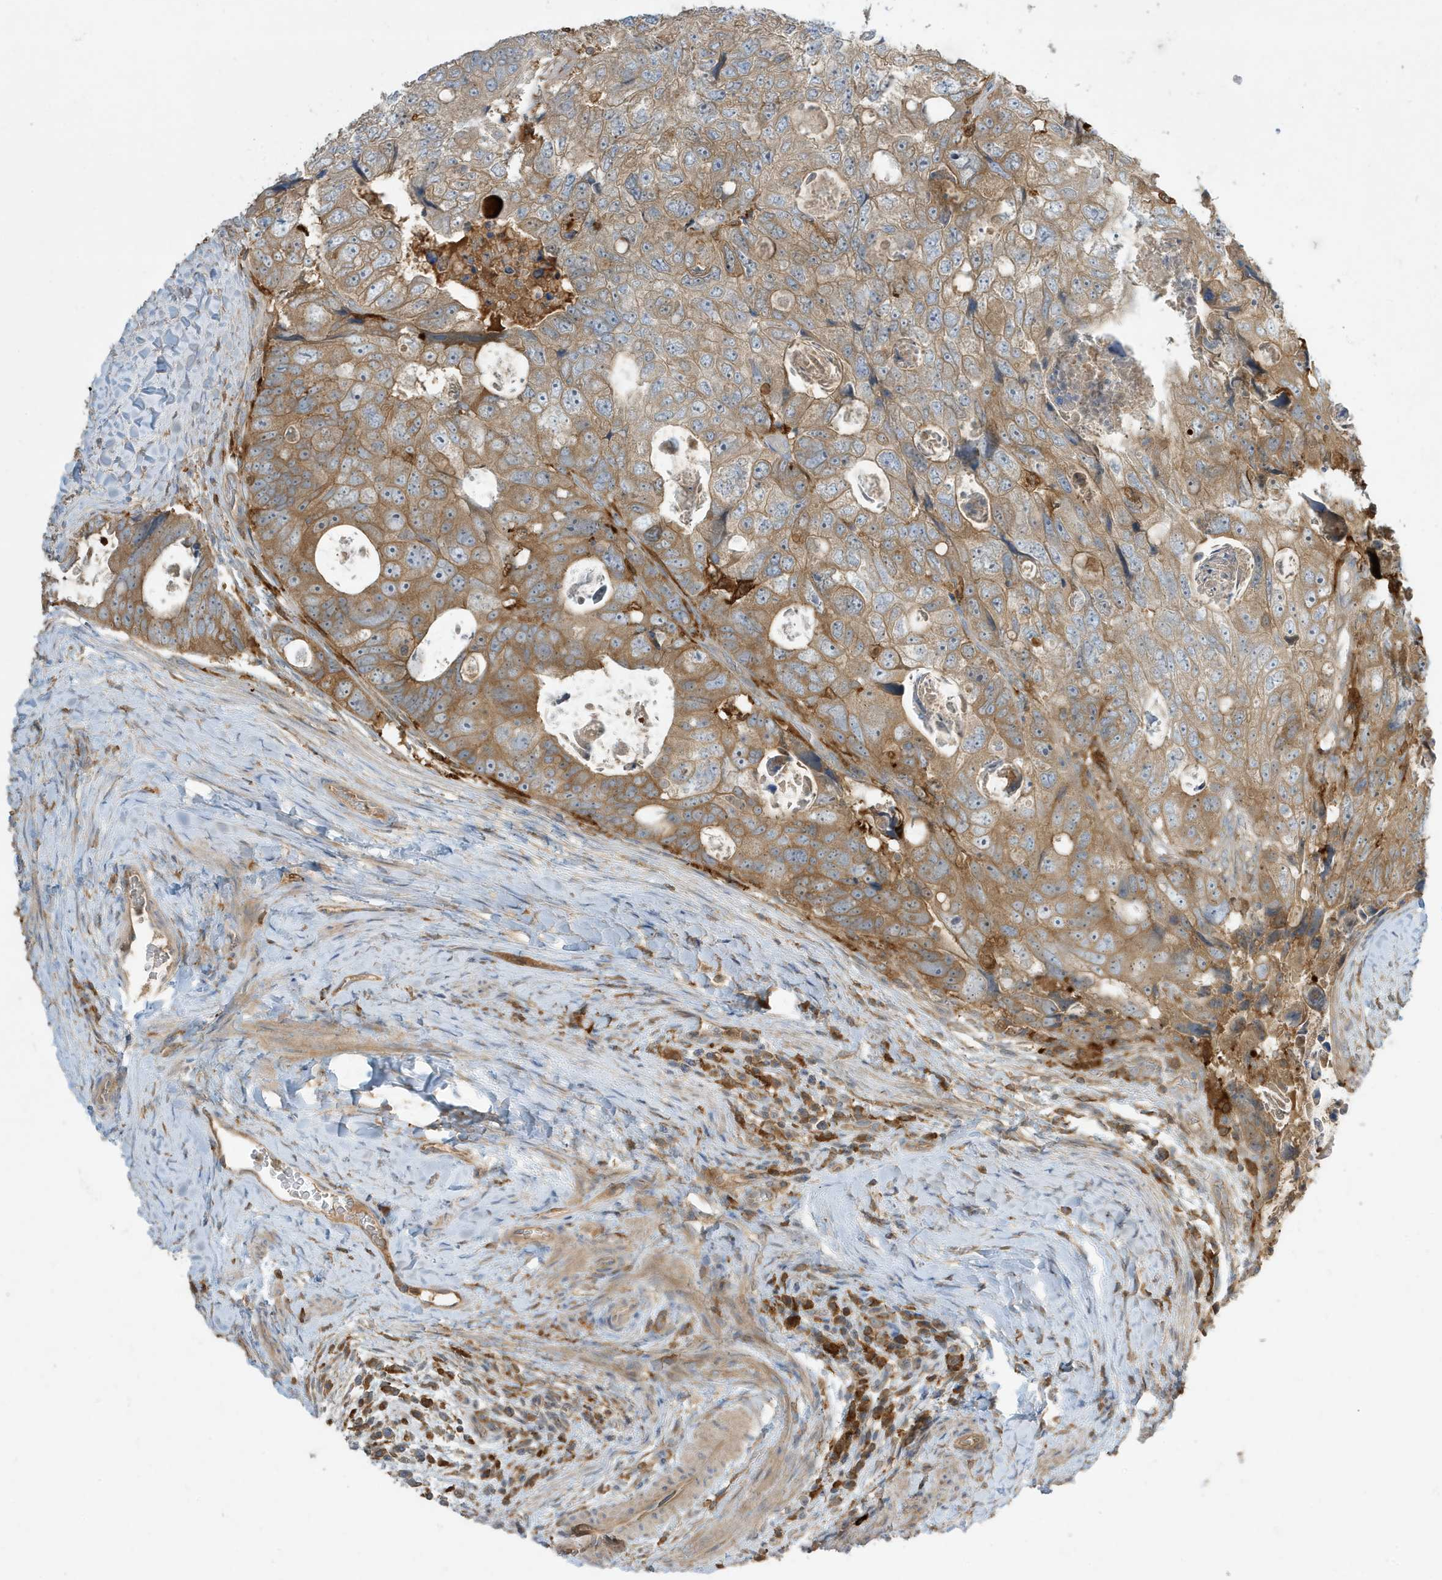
{"staining": {"intensity": "moderate", "quantity": ">75%", "location": "cytoplasmic/membranous"}, "tissue": "colorectal cancer", "cell_type": "Tumor cells", "image_type": "cancer", "snomed": [{"axis": "morphology", "description": "Adenocarcinoma, NOS"}, {"axis": "topography", "description": "Rectum"}], "caption": "Human adenocarcinoma (colorectal) stained for a protein (brown) displays moderate cytoplasmic/membranous positive expression in about >75% of tumor cells.", "gene": "ABTB1", "patient": {"sex": "male", "age": 59}}